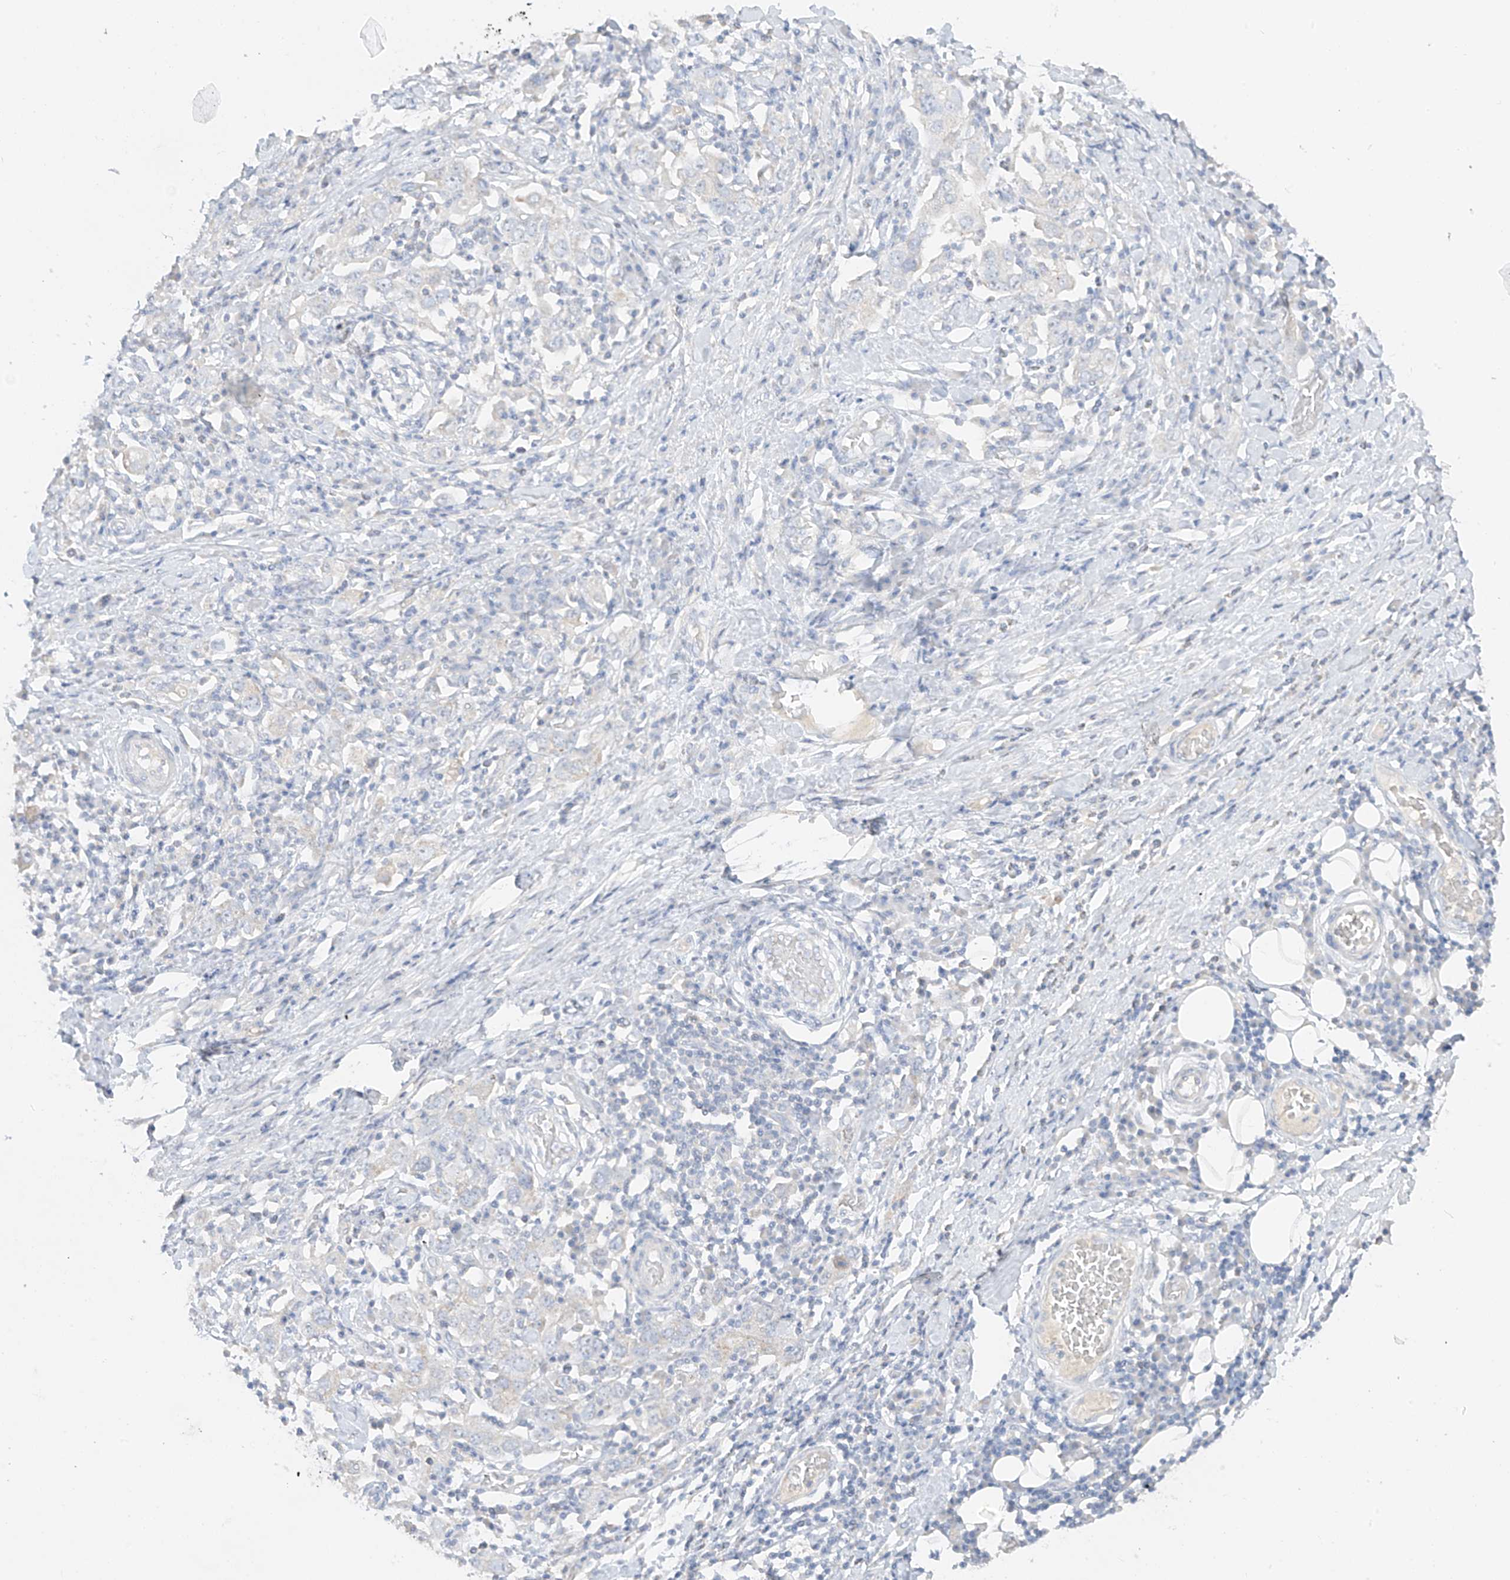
{"staining": {"intensity": "negative", "quantity": "none", "location": "none"}, "tissue": "stomach cancer", "cell_type": "Tumor cells", "image_type": "cancer", "snomed": [{"axis": "morphology", "description": "Adenocarcinoma, NOS"}, {"axis": "topography", "description": "Stomach, upper"}], "caption": "The micrograph demonstrates no significant expression in tumor cells of adenocarcinoma (stomach).", "gene": "ZBTB41", "patient": {"sex": "male", "age": 62}}